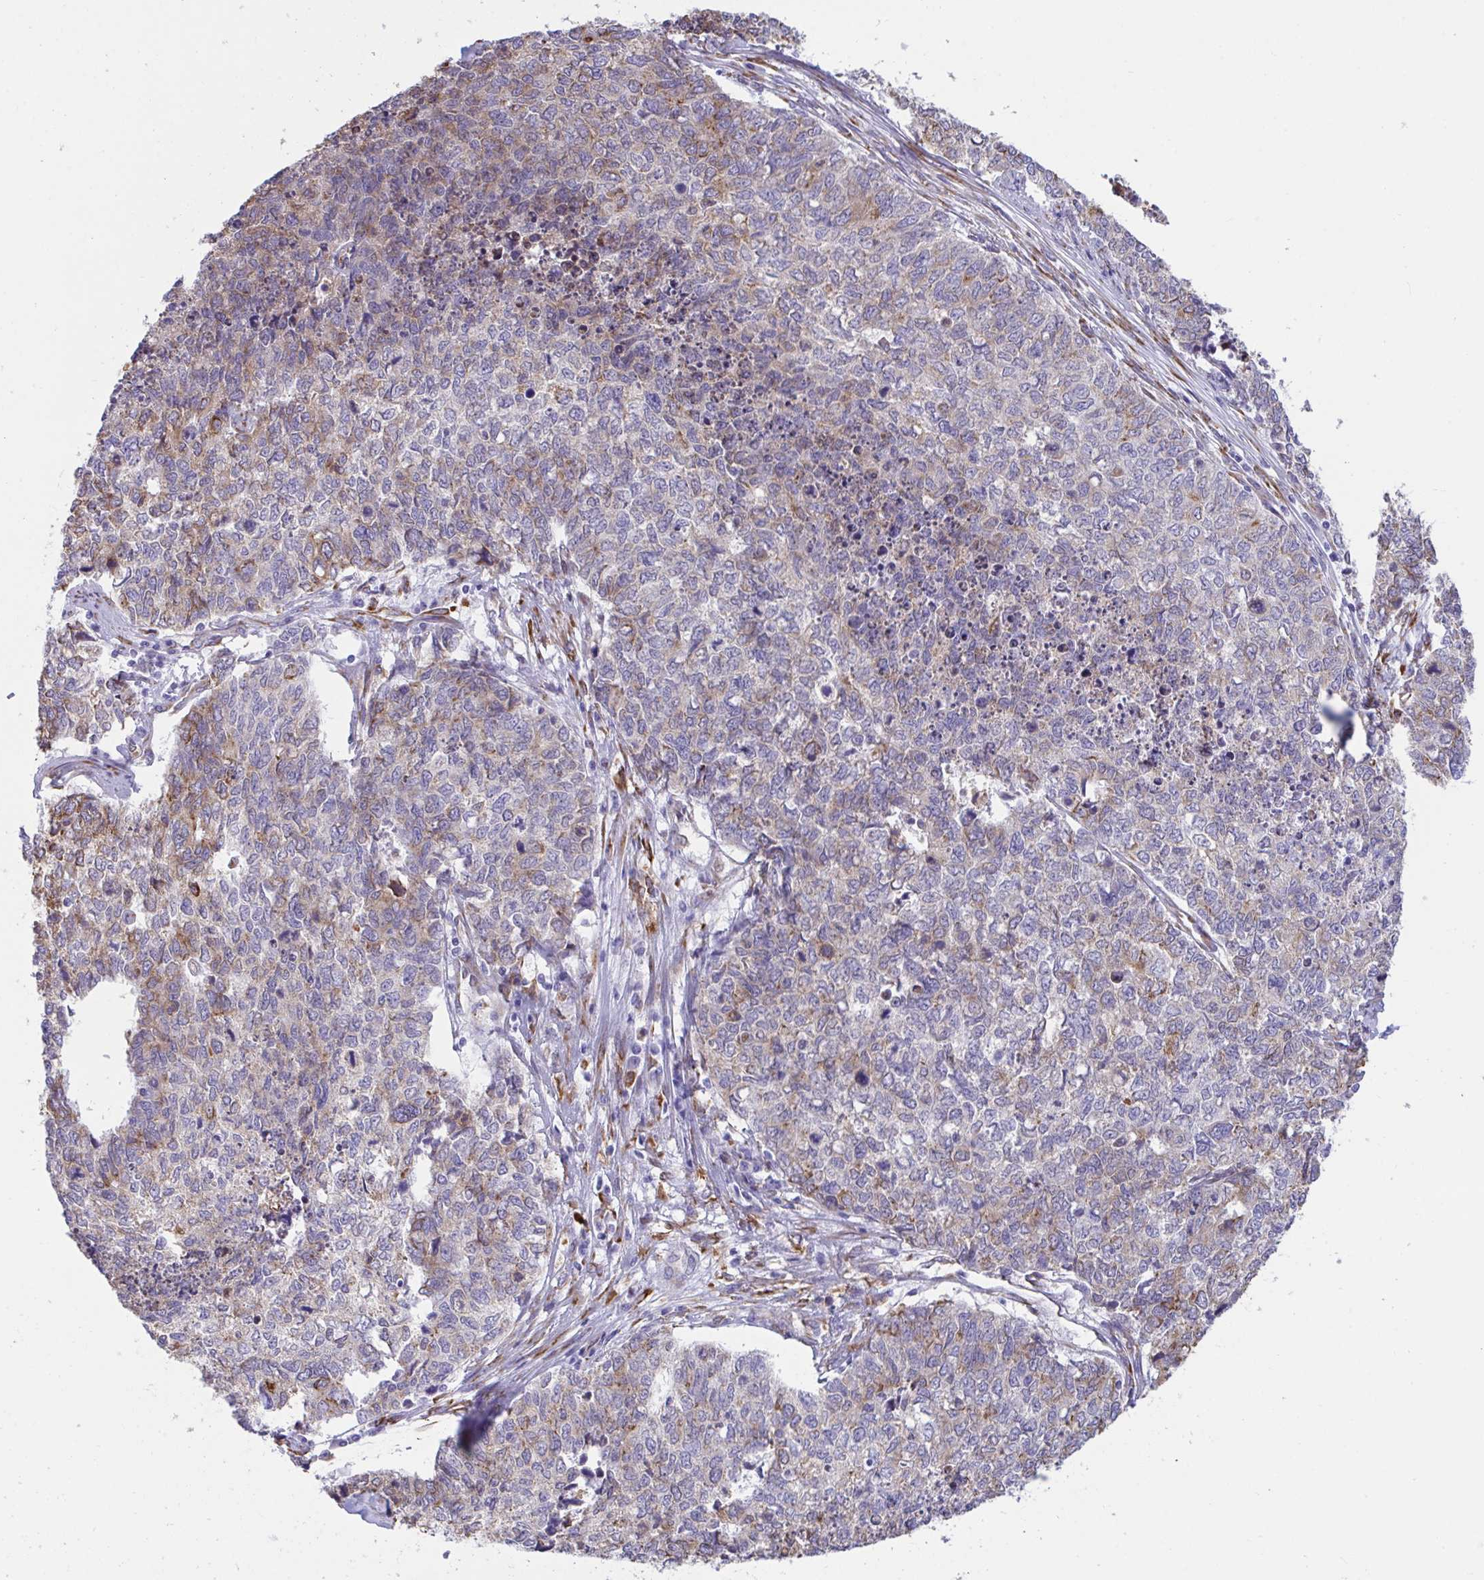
{"staining": {"intensity": "moderate", "quantity": "25%-75%", "location": "cytoplasmic/membranous"}, "tissue": "cervical cancer", "cell_type": "Tumor cells", "image_type": "cancer", "snomed": [{"axis": "morphology", "description": "Adenocarcinoma, NOS"}, {"axis": "topography", "description": "Cervix"}], "caption": "About 25%-75% of tumor cells in cervical cancer show moderate cytoplasmic/membranous protein expression as visualized by brown immunohistochemical staining.", "gene": "ASPH", "patient": {"sex": "female", "age": 63}}